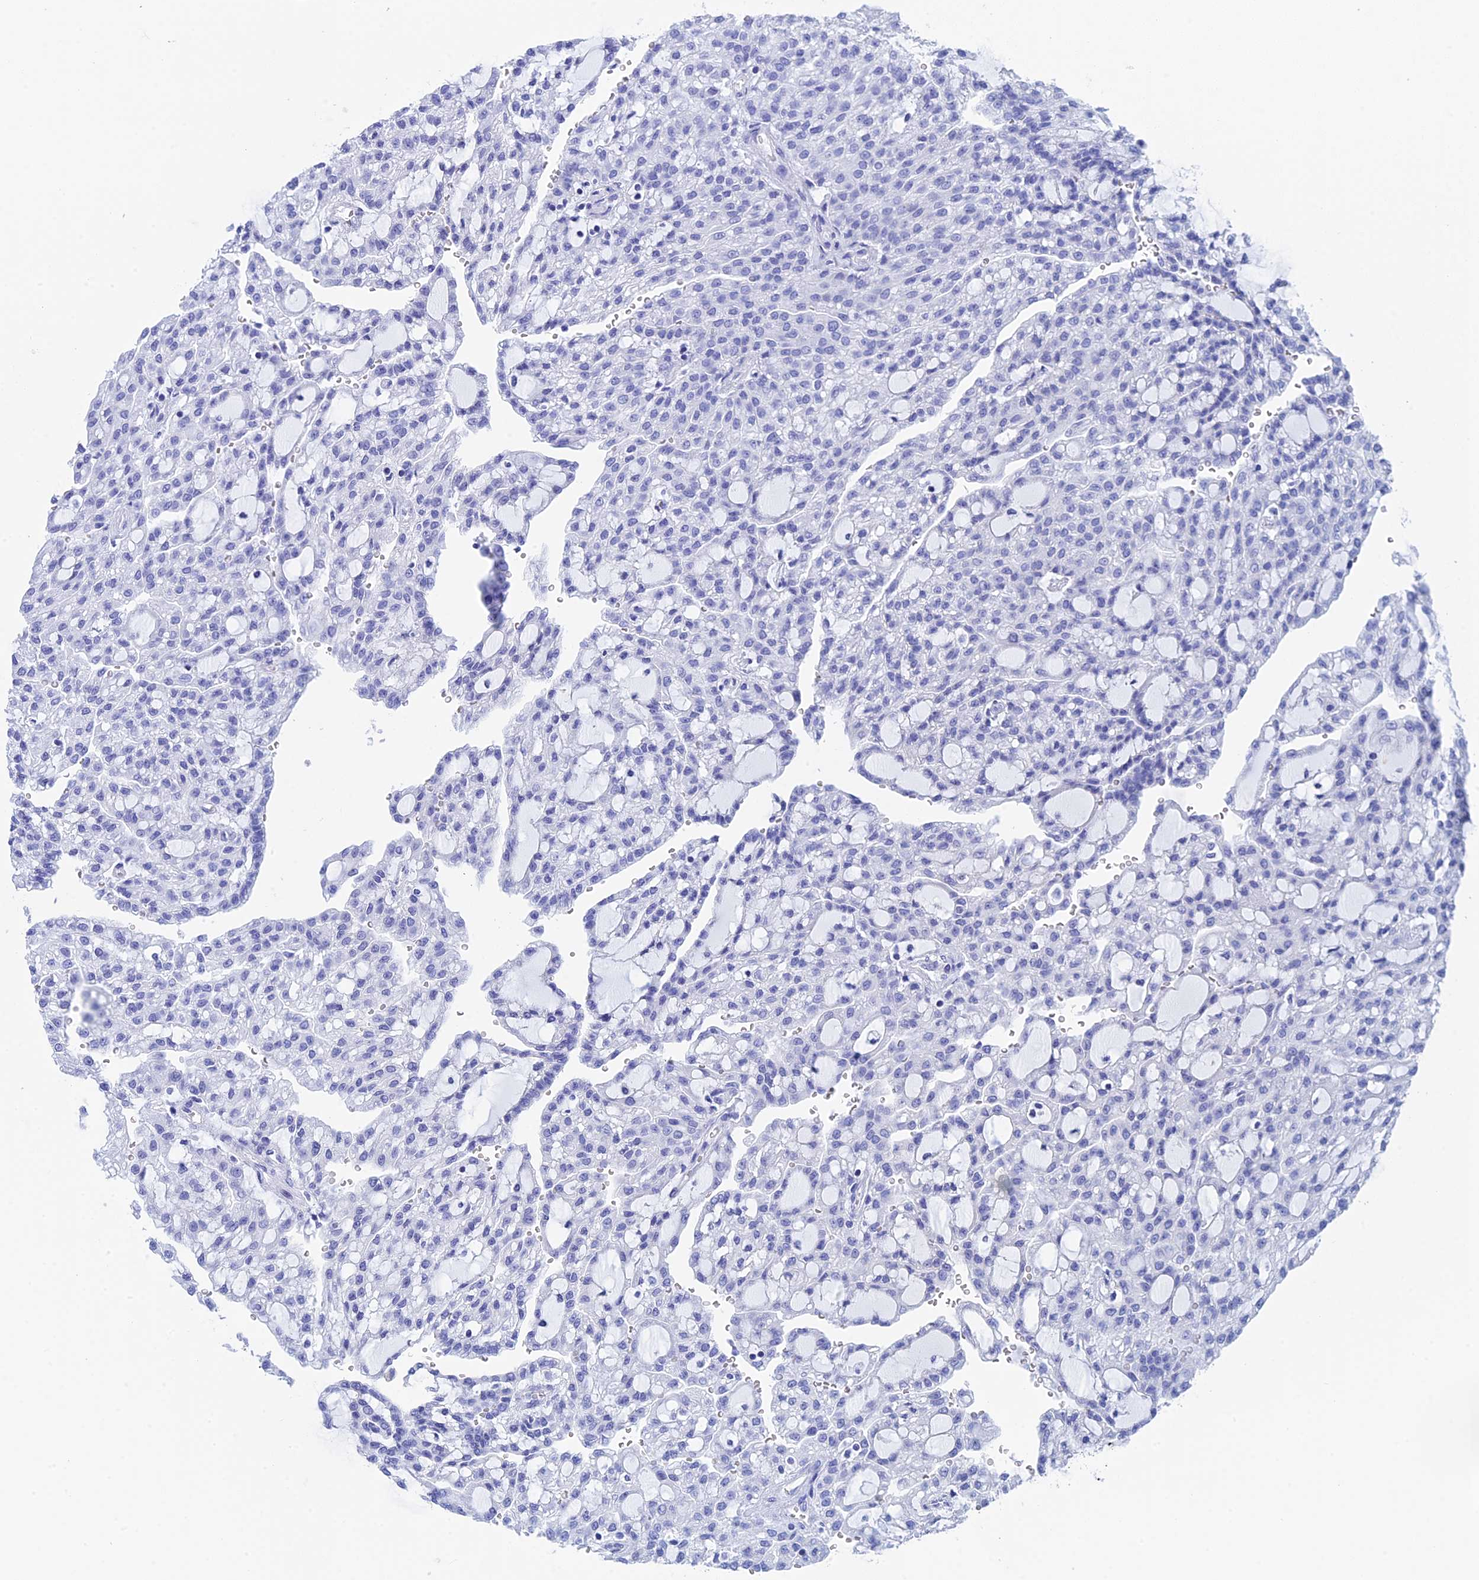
{"staining": {"intensity": "negative", "quantity": "none", "location": "none"}, "tissue": "renal cancer", "cell_type": "Tumor cells", "image_type": "cancer", "snomed": [{"axis": "morphology", "description": "Adenocarcinoma, NOS"}, {"axis": "topography", "description": "Kidney"}], "caption": "Immunohistochemical staining of human renal cancer reveals no significant staining in tumor cells. Brightfield microscopy of immunohistochemistry stained with DAB (3,3'-diaminobenzidine) (brown) and hematoxylin (blue), captured at high magnification.", "gene": "TEX101", "patient": {"sex": "male", "age": 63}}